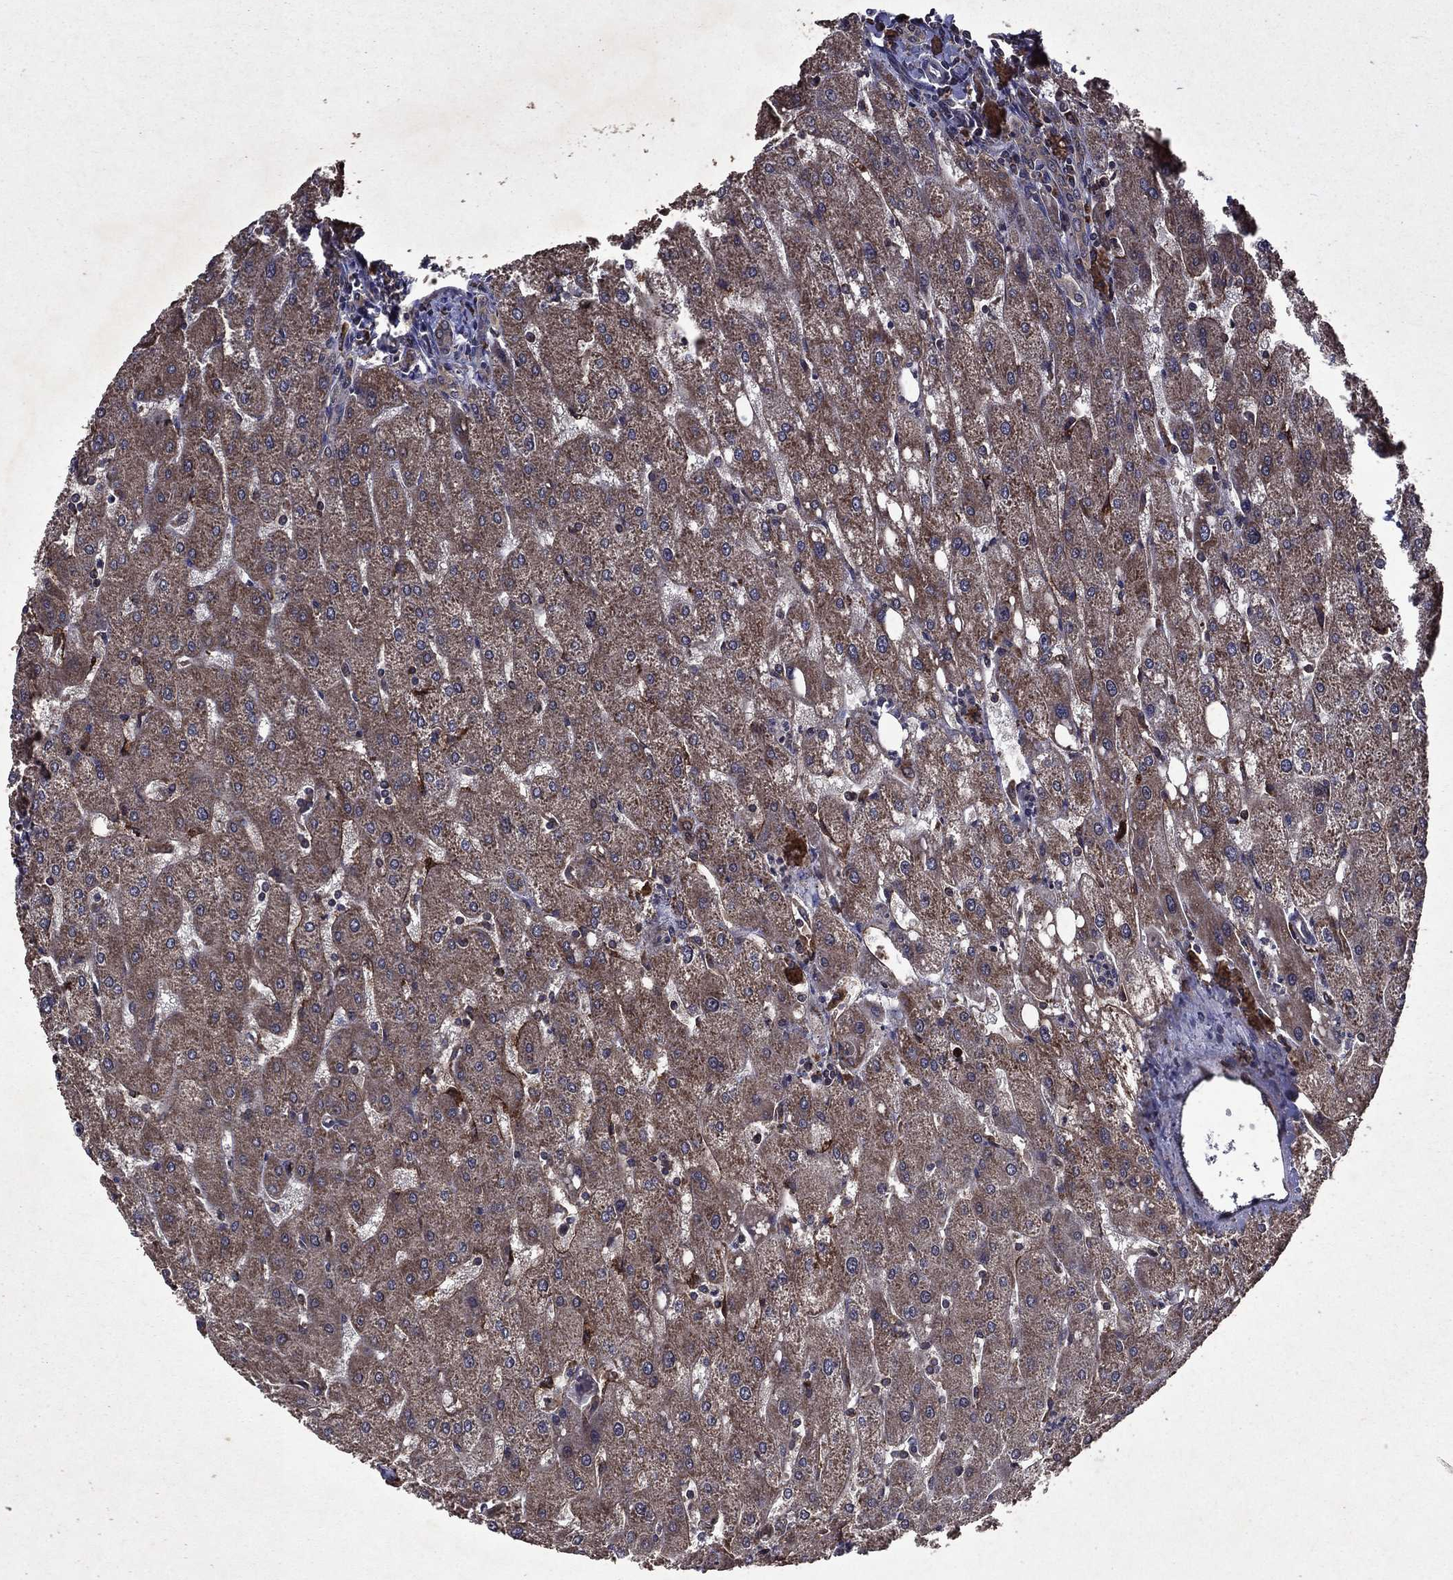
{"staining": {"intensity": "negative", "quantity": "none", "location": "none"}, "tissue": "liver", "cell_type": "Cholangiocytes", "image_type": "normal", "snomed": [{"axis": "morphology", "description": "Normal tissue, NOS"}, {"axis": "topography", "description": "Liver"}], "caption": "Immunohistochemistry of benign liver shows no staining in cholangiocytes. (DAB IHC visualized using brightfield microscopy, high magnification).", "gene": "EIF2B4", "patient": {"sex": "male", "age": 67}}